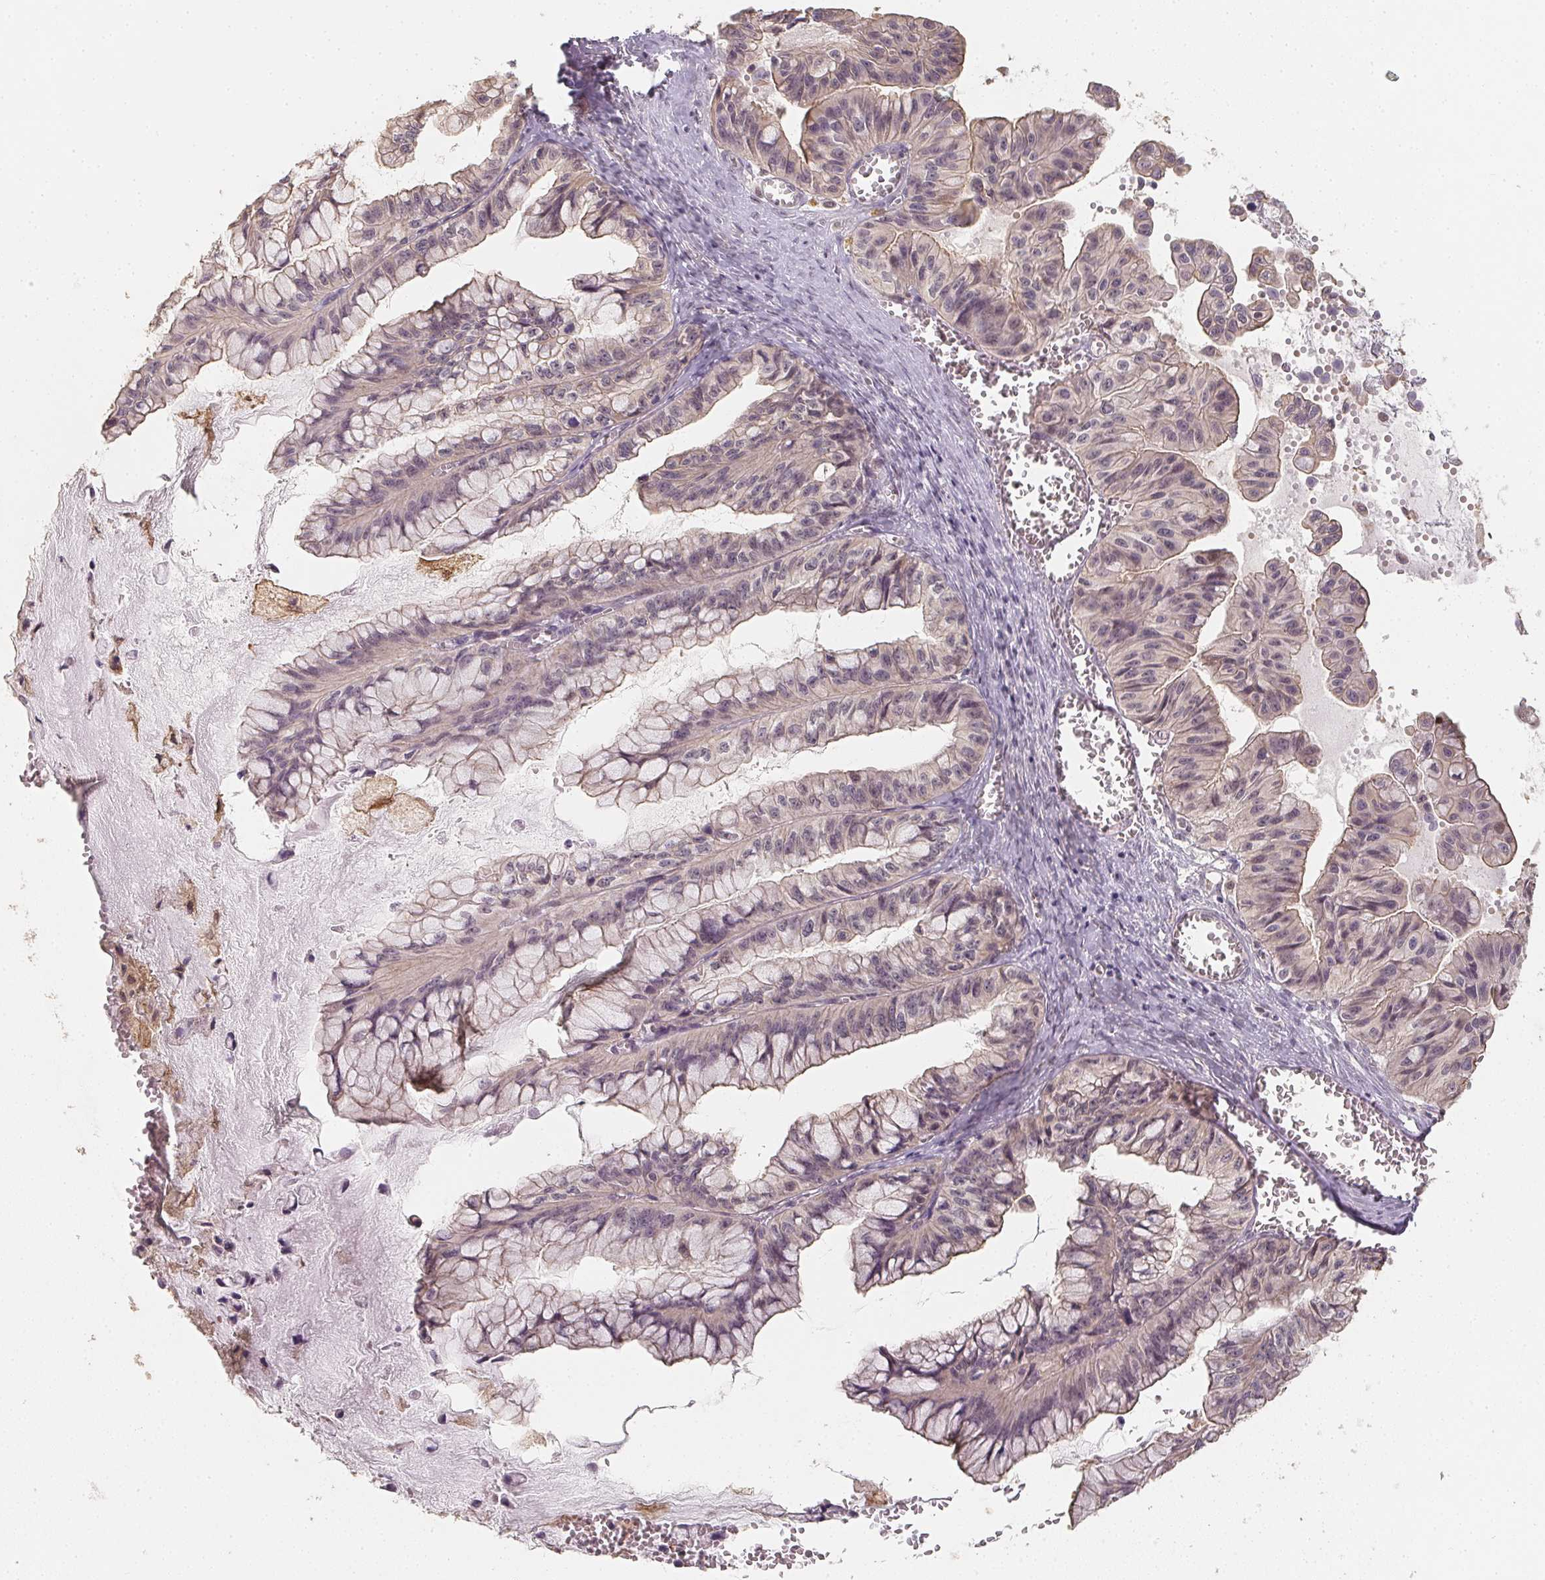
{"staining": {"intensity": "weak", "quantity": "25%-75%", "location": "cytoplasmic/membranous"}, "tissue": "ovarian cancer", "cell_type": "Tumor cells", "image_type": "cancer", "snomed": [{"axis": "morphology", "description": "Cystadenocarcinoma, mucinous, NOS"}, {"axis": "topography", "description": "Ovary"}], "caption": "An IHC histopathology image of neoplastic tissue is shown. Protein staining in brown highlights weak cytoplasmic/membranous positivity in mucinous cystadenocarcinoma (ovarian) within tumor cells.", "gene": "SOAT1", "patient": {"sex": "female", "age": 72}}